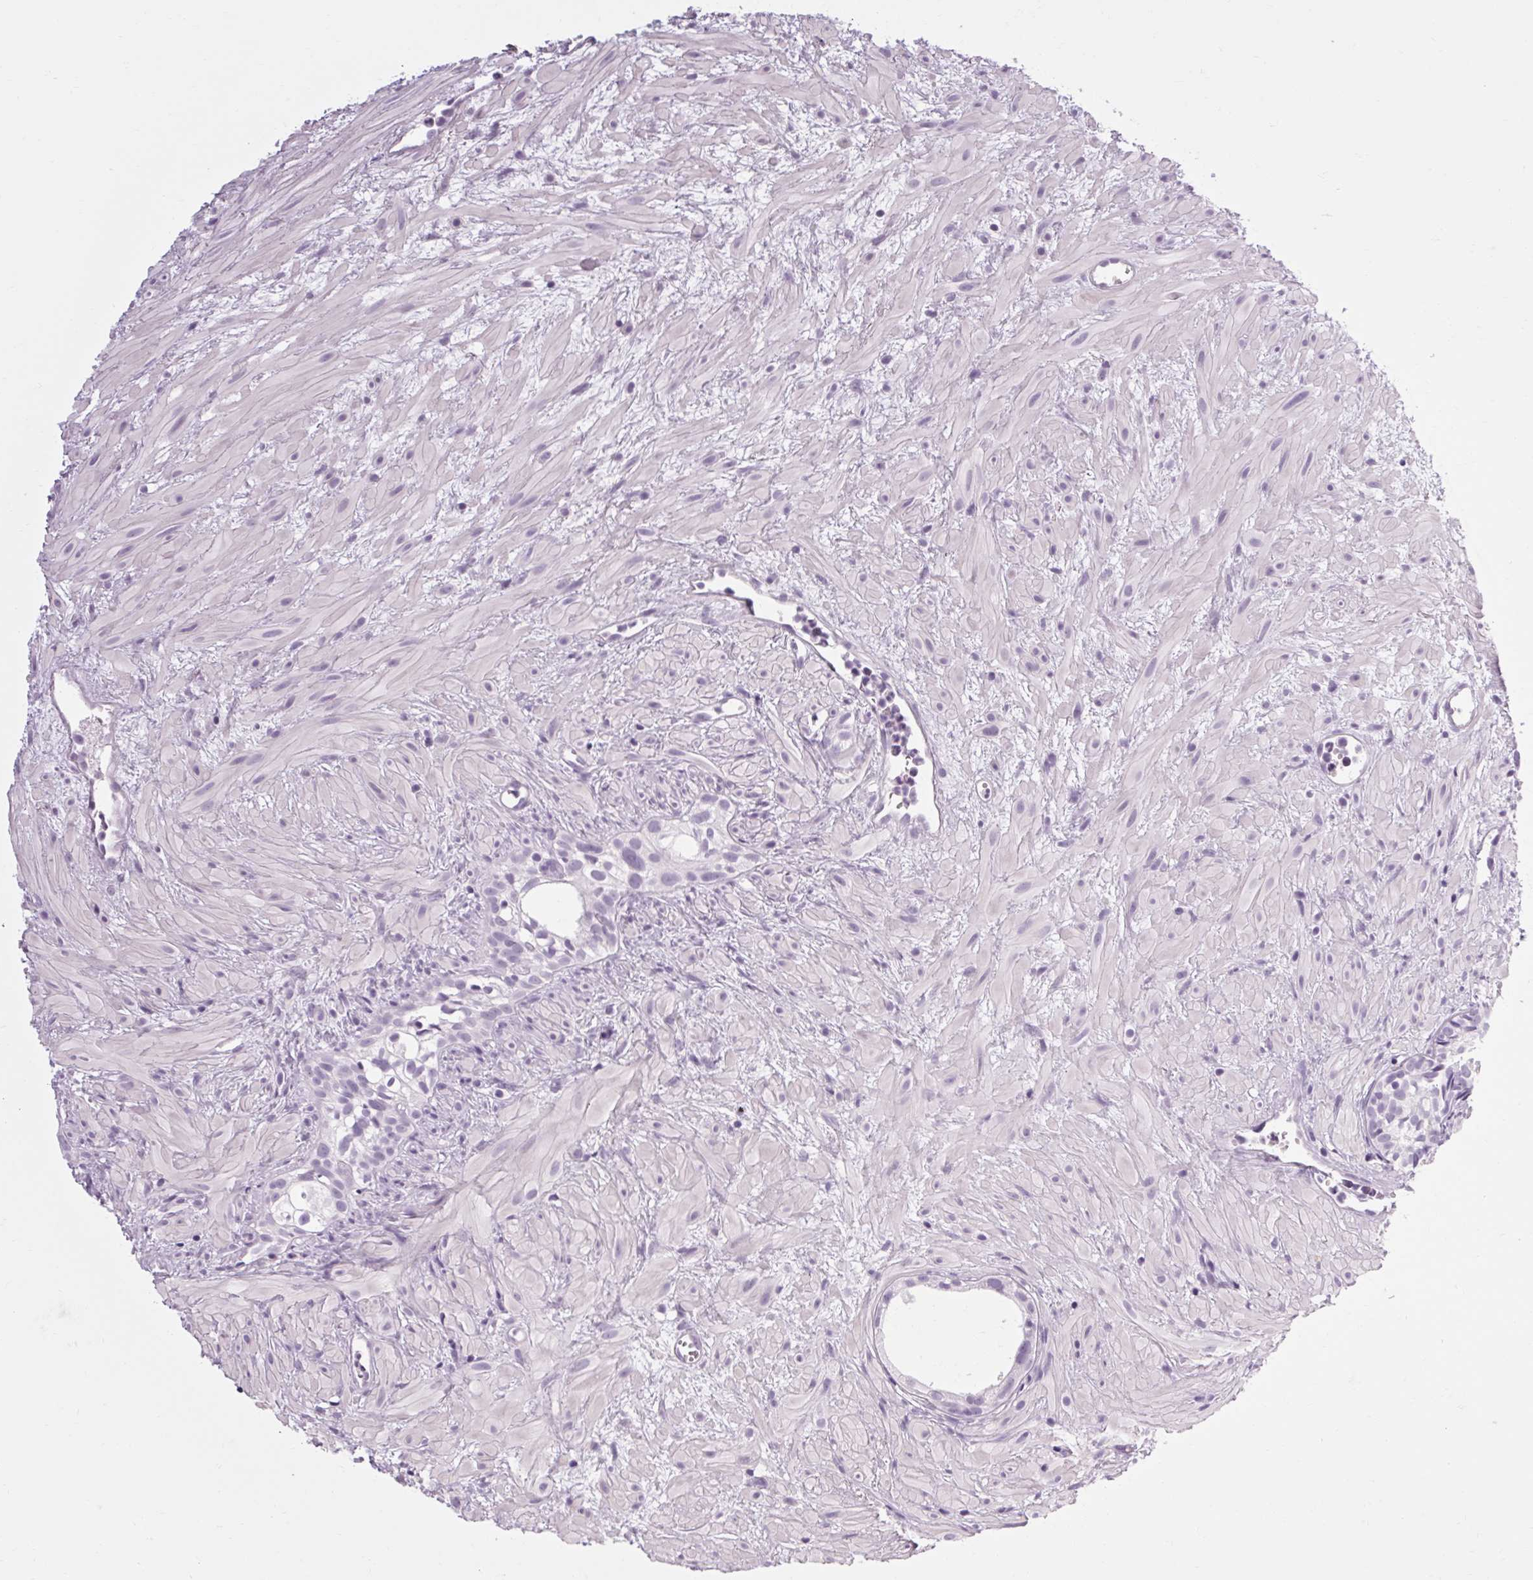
{"staining": {"intensity": "negative", "quantity": "none", "location": "none"}, "tissue": "prostate cancer", "cell_type": "Tumor cells", "image_type": "cancer", "snomed": [{"axis": "morphology", "description": "Adenocarcinoma, High grade"}, {"axis": "topography", "description": "Prostate"}], "caption": "Immunohistochemistry micrograph of high-grade adenocarcinoma (prostate) stained for a protein (brown), which reveals no expression in tumor cells.", "gene": "POMC", "patient": {"sex": "male", "age": 79}}